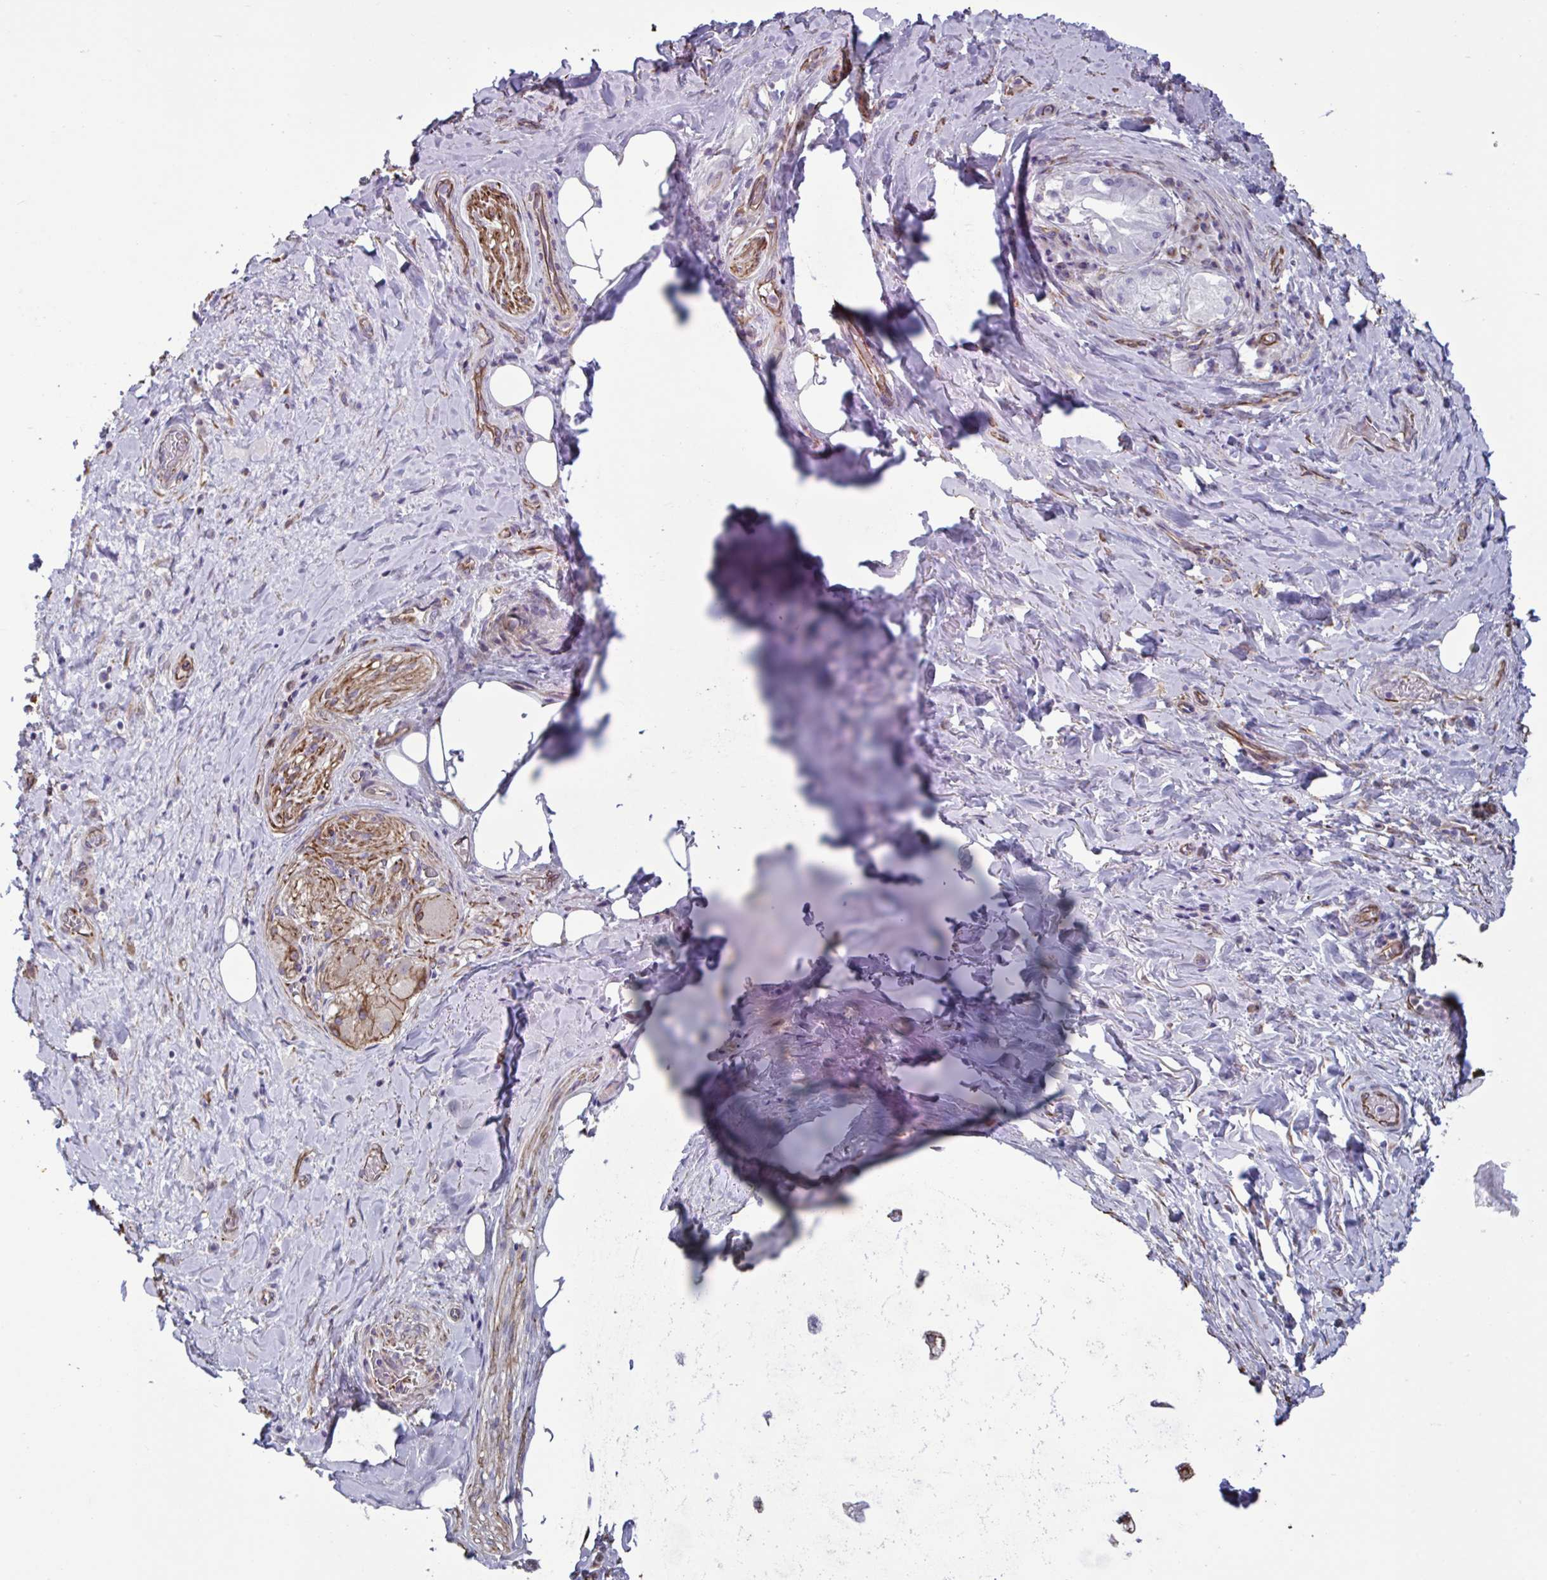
{"staining": {"intensity": "negative", "quantity": "none", "location": "none"}, "tissue": "adipose tissue", "cell_type": "Adipocytes", "image_type": "normal", "snomed": [{"axis": "morphology", "description": "Normal tissue, NOS"}, {"axis": "topography", "description": "Cartilage tissue"}, {"axis": "topography", "description": "Bronchus"}], "caption": "A high-resolution image shows IHC staining of benign adipose tissue, which displays no significant staining in adipocytes. (Brightfield microscopy of DAB IHC at high magnification).", "gene": "TMEM86B", "patient": {"sex": "male", "age": 64}}